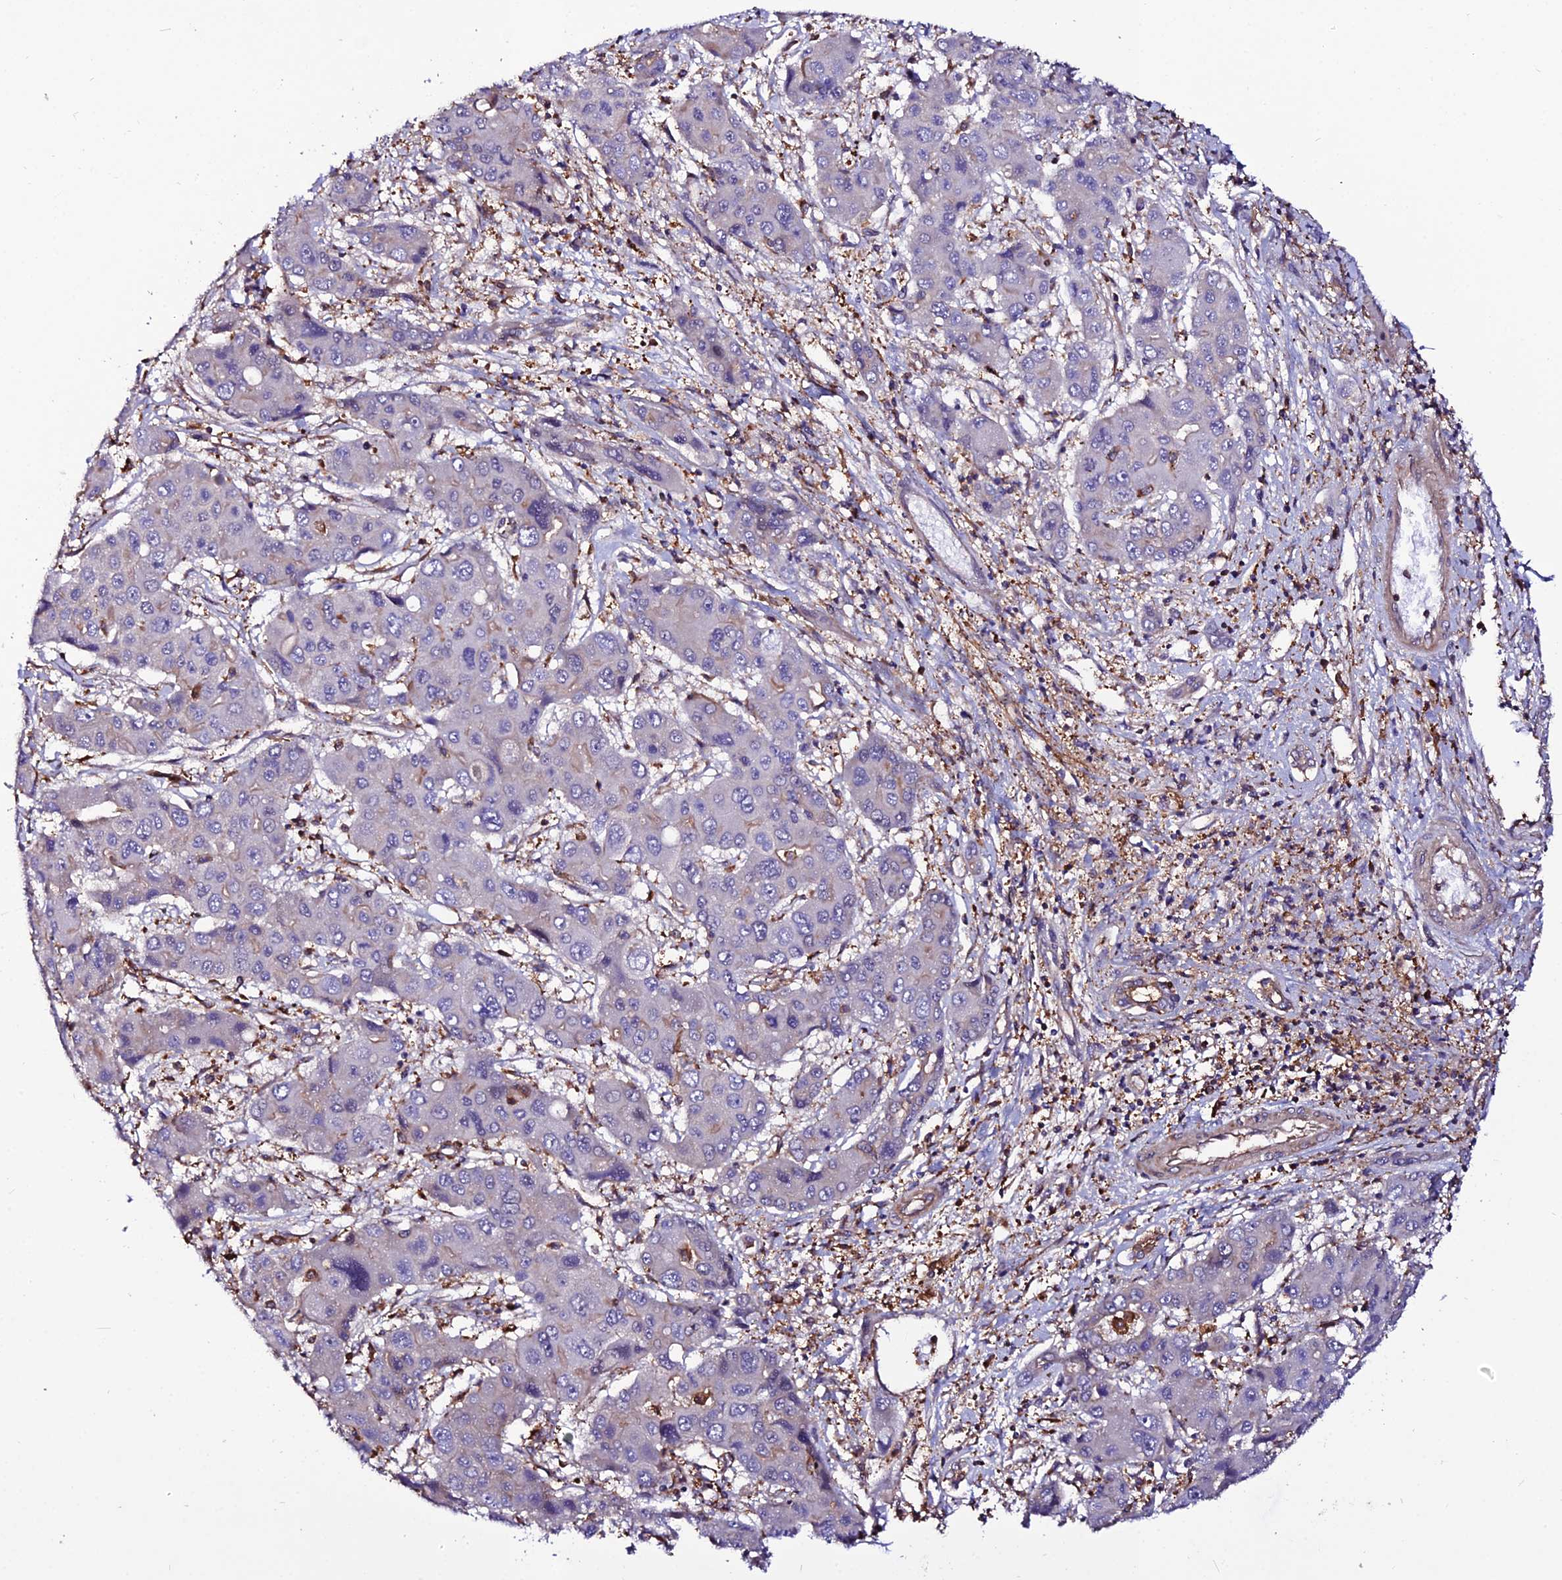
{"staining": {"intensity": "negative", "quantity": "none", "location": "none"}, "tissue": "liver cancer", "cell_type": "Tumor cells", "image_type": "cancer", "snomed": [{"axis": "morphology", "description": "Cholangiocarcinoma"}, {"axis": "topography", "description": "Liver"}], "caption": "Tumor cells are negative for protein expression in human liver cancer.", "gene": "USP17L15", "patient": {"sex": "male", "age": 67}}